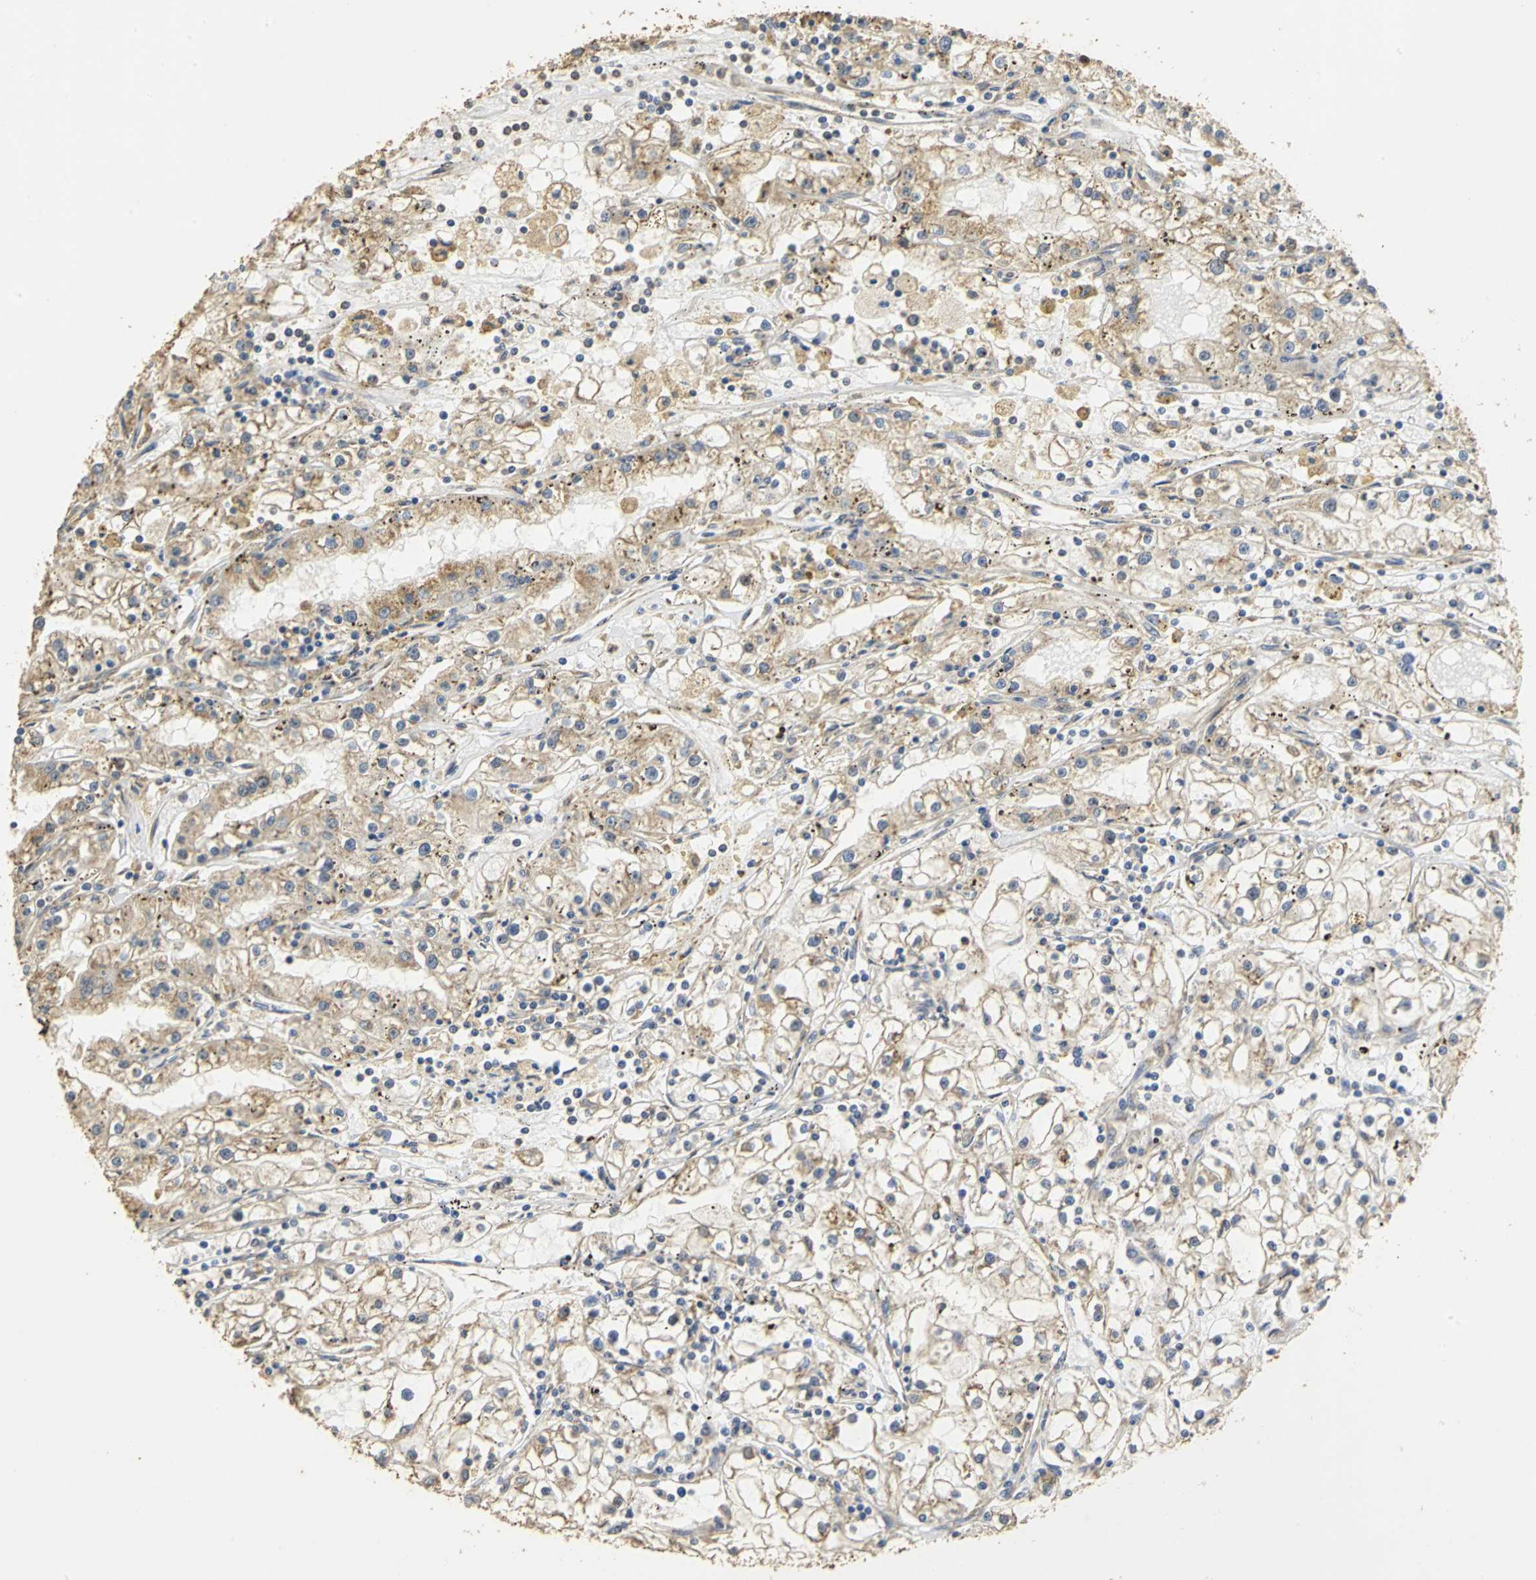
{"staining": {"intensity": "weak", "quantity": ">75%", "location": "cytoplasmic/membranous"}, "tissue": "renal cancer", "cell_type": "Tumor cells", "image_type": "cancer", "snomed": [{"axis": "morphology", "description": "Adenocarcinoma, NOS"}, {"axis": "topography", "description": "Kidney"}], "caption": "Protein staining by IHC reveals weak cytoplasmic/membranous positivity in about >75% of tumor cells in adenocarcinoma (renal).", "gene": "ACSL4", "patient": {"sex": "male", "age": 56}}